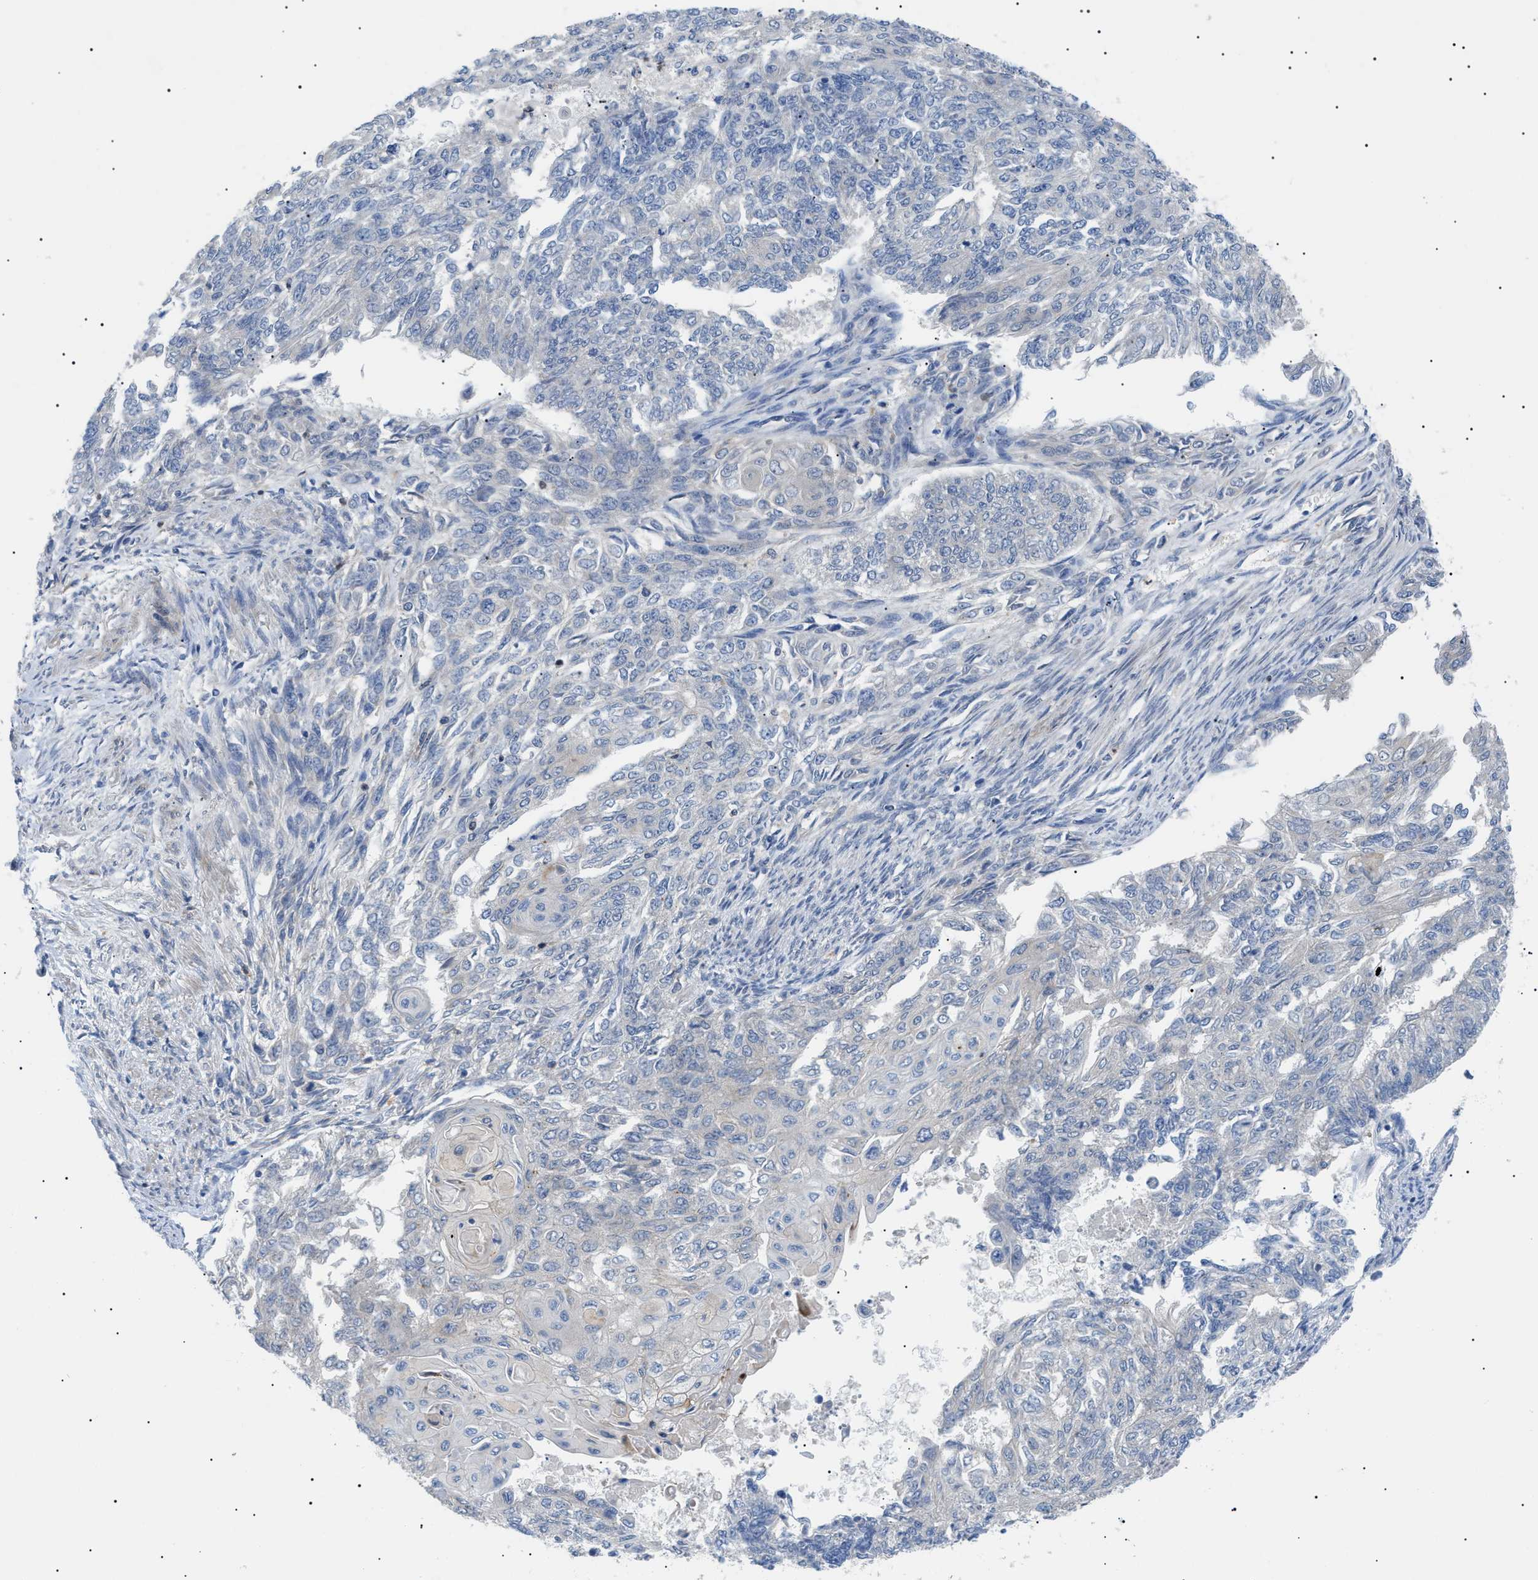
{"staining": {"intensity": "negative", "quantity": "none", "location": "none"}, "tissue": "endometrial cancer", "cell_type": "Tumor cells", "image_type": "cancer", "snomed": [{"axis": "morphology", "description": "Adenocarcinoma, NOS"}, {"axis": "topography", "description": "Endometrium"}], "caption": "IHC of endometrial adenocarcinoma exhibits no staining in tumor cells.", "gene": "RIPK1", "patient": {"sex": "female", "age": 32}}